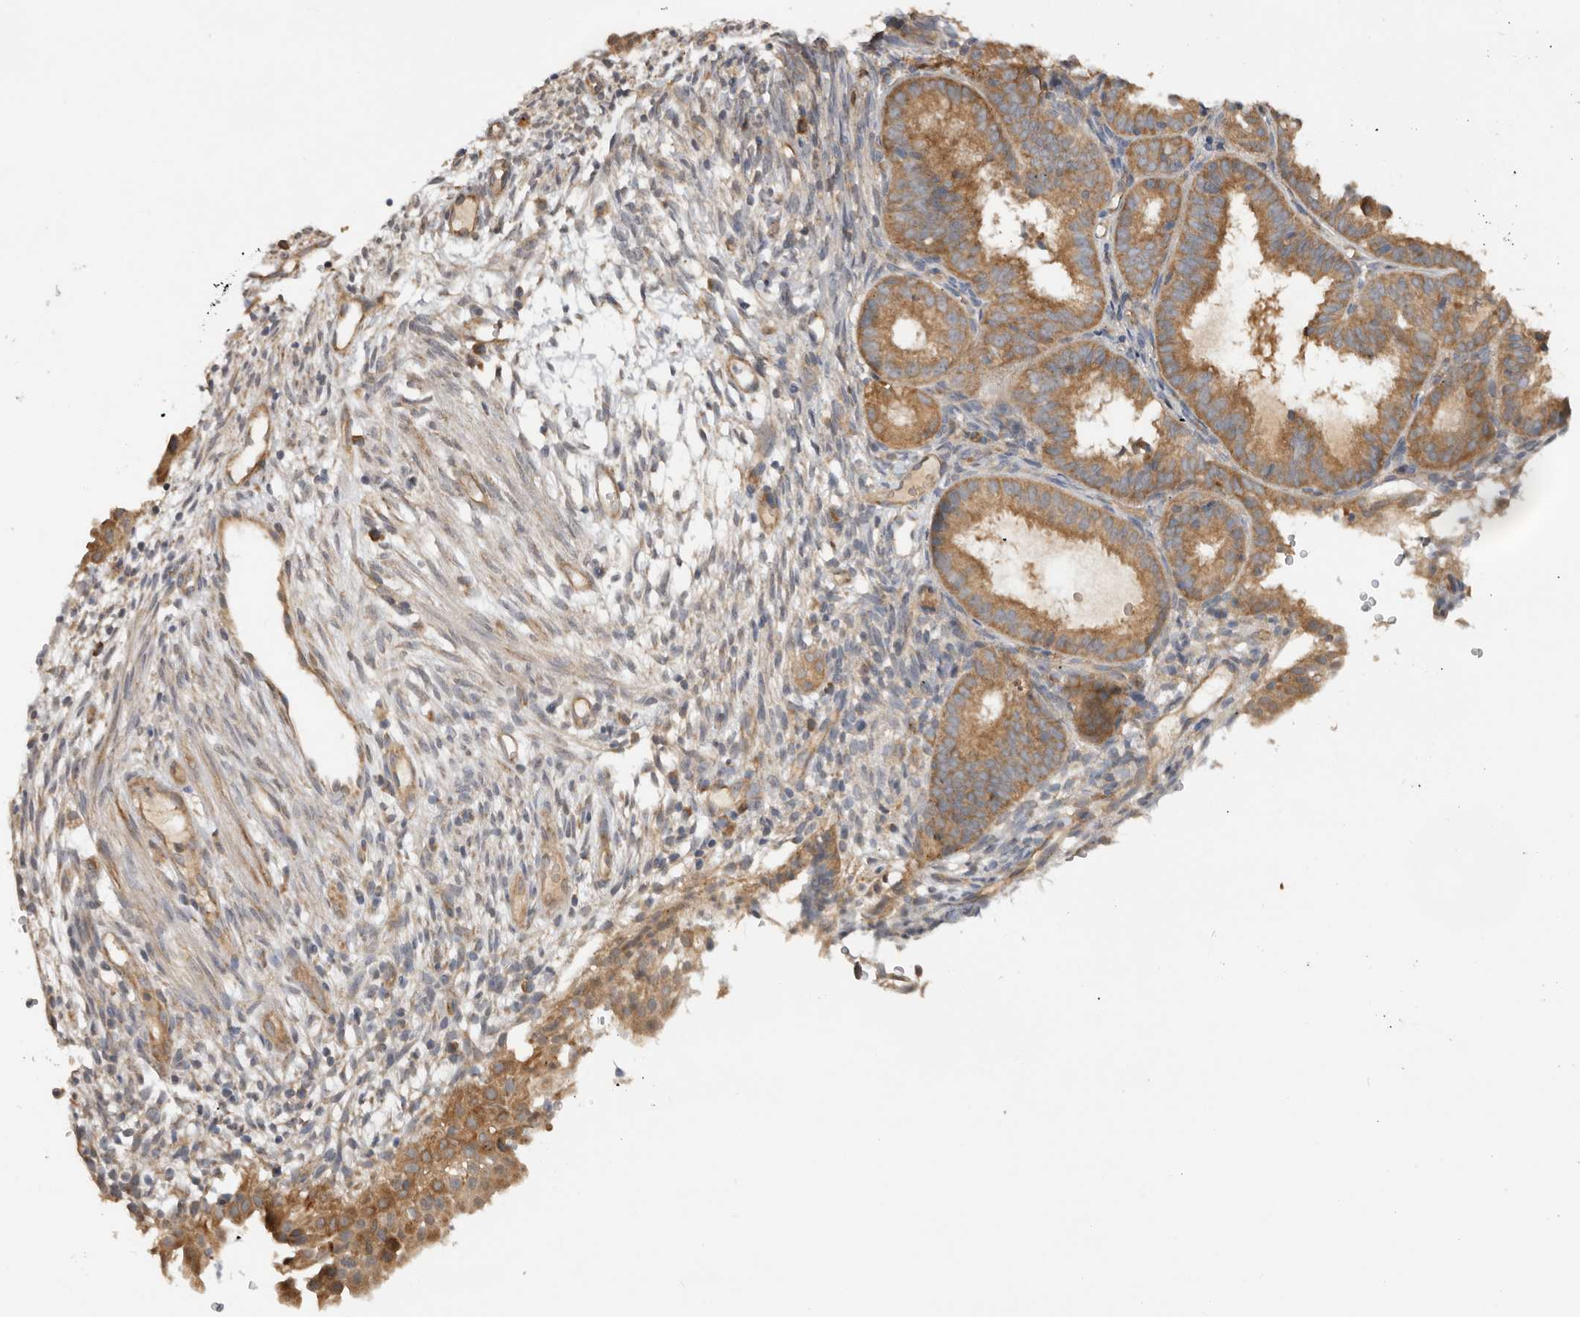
{"staining": {"intensity": "moderate", "quantity": ">75%", "location": "cytoplasmic/membranous"}, "tissue": "endometrial cancer", "cell_type": "Tumor cells", "image_type": "cancer", "snomed": [{"axis": "morphology", "description": "Adenocarcinoma, NOS"}, {"axis": "topography", "description": "Endometrium"}], "caption": "Protein staining reveals moderate cytoplasmic/membranous expression in about >75% of tumor cells in endometrial cancer (adenocarcinoma). (DAB IHC, brown staining for protein, blue staining for nuclei).", "gene": "PPP1R42", "patient": {"sex": "female", "age": 51}}